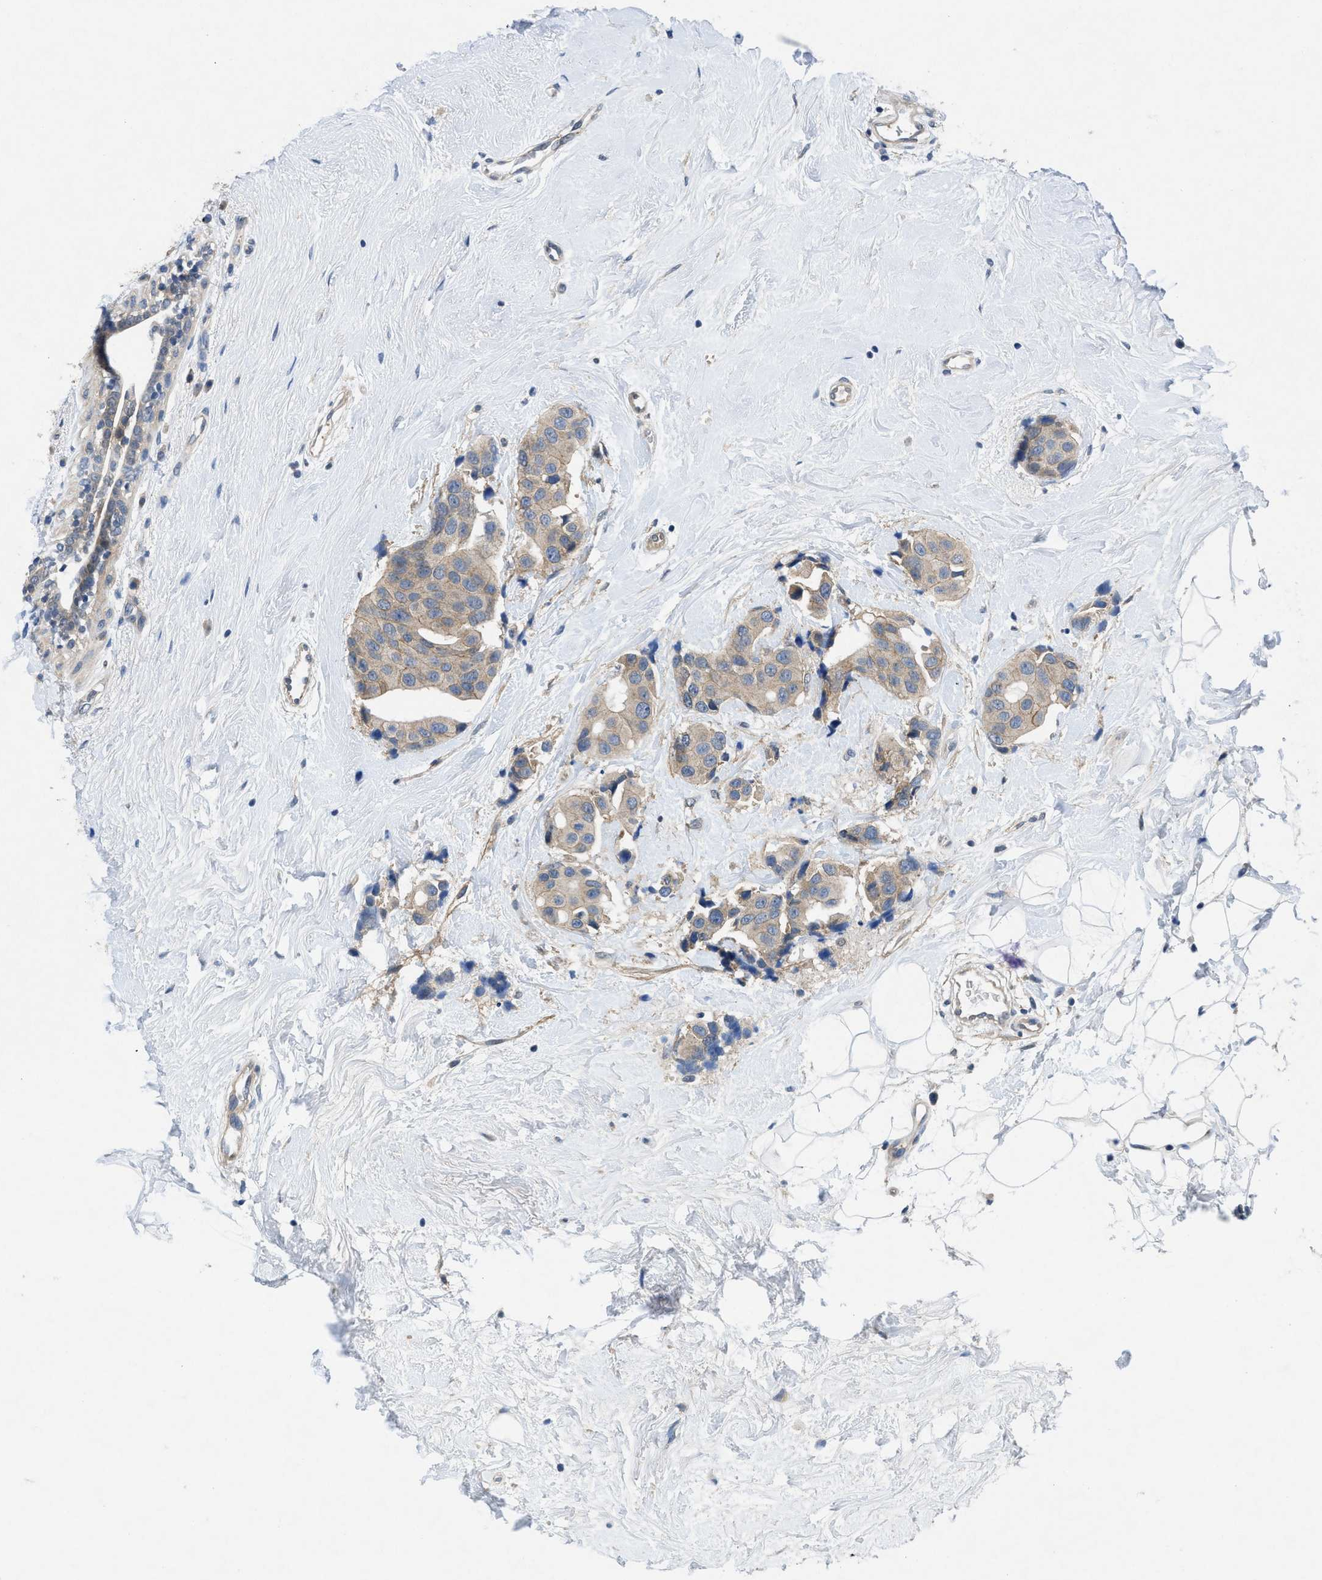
{"staining": {"intensity": "weak", "quantity": ">75%", "location": "cytoplasmic/membranous"}, "tissue": "breast cancer", "cell_type": "Tumor cells", "image_type": "cancer", "snomed": [{"axis": "morphology", "description": "Normal tissue, NOS"}, {"axis": "morphology", "description": "Duct carcinoma"}, {"axis": "topography", "description": "Breast"}], "caption": "There is low levels of weak cytoplasmic/membranous positivity in tumor cells of breast cancer, as demonstrated by immunohistochemical staining (brown color).", "gene": "PANX1", "patient": {"sex": "female", "age": 39}}